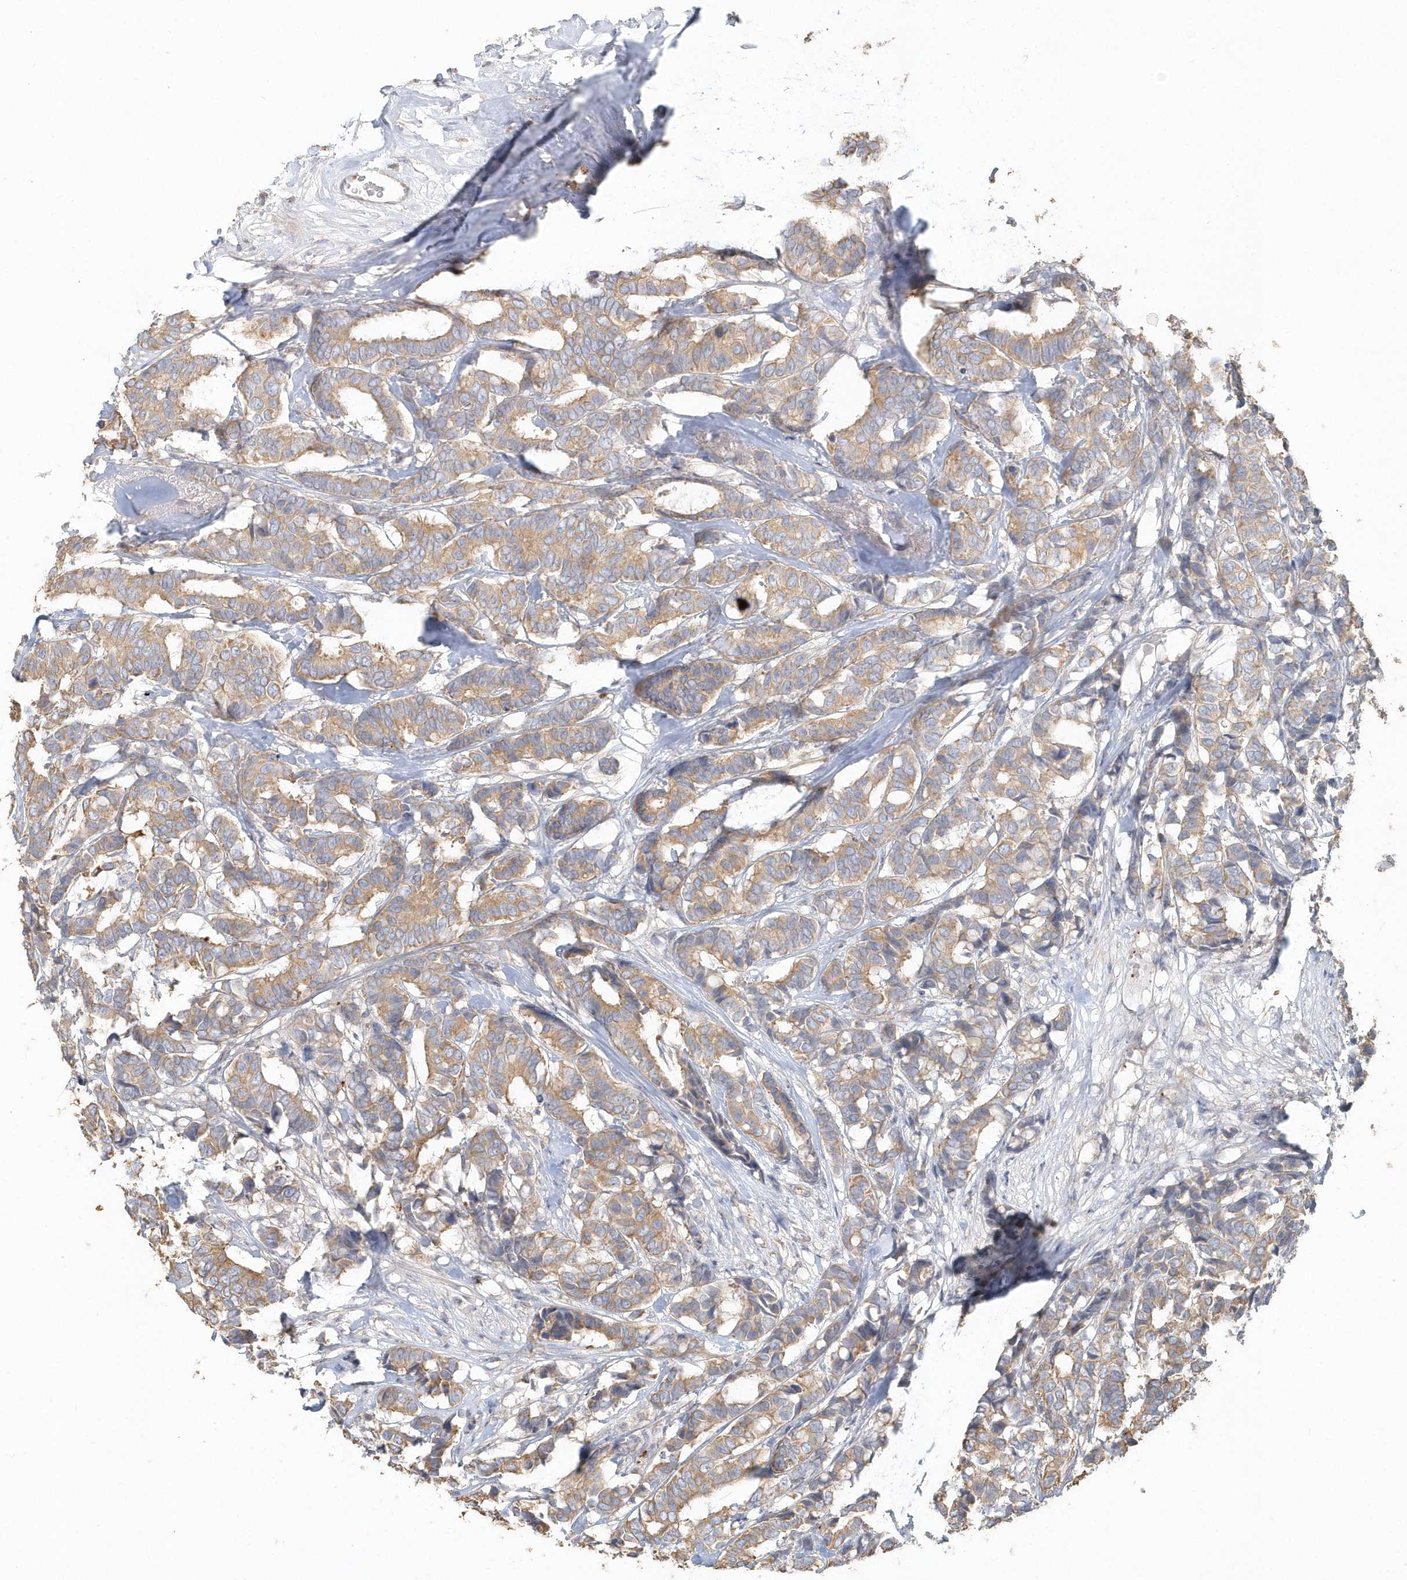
{"staining": {"intensity": "moderate", "quantity": ">75%", "location": "cytoplasmic/membranous"}, "tissue": "breast cancer", "cell_type": "Tumor cells", "image_type": "cancer", "snomed": [{"axis": "morphology", "description": "Duct carcinoma"}, {"axis": "topography", "description": "Breast"}], "caption": "This histopathology image displays immunohistochemistry staining of human breast cancer, with medium moderate cytoplasmic/membranous staining in approximately >75% of tumor cells.", "gene": "MMRN1", "patient": {"sex": "female", "age": 87}}